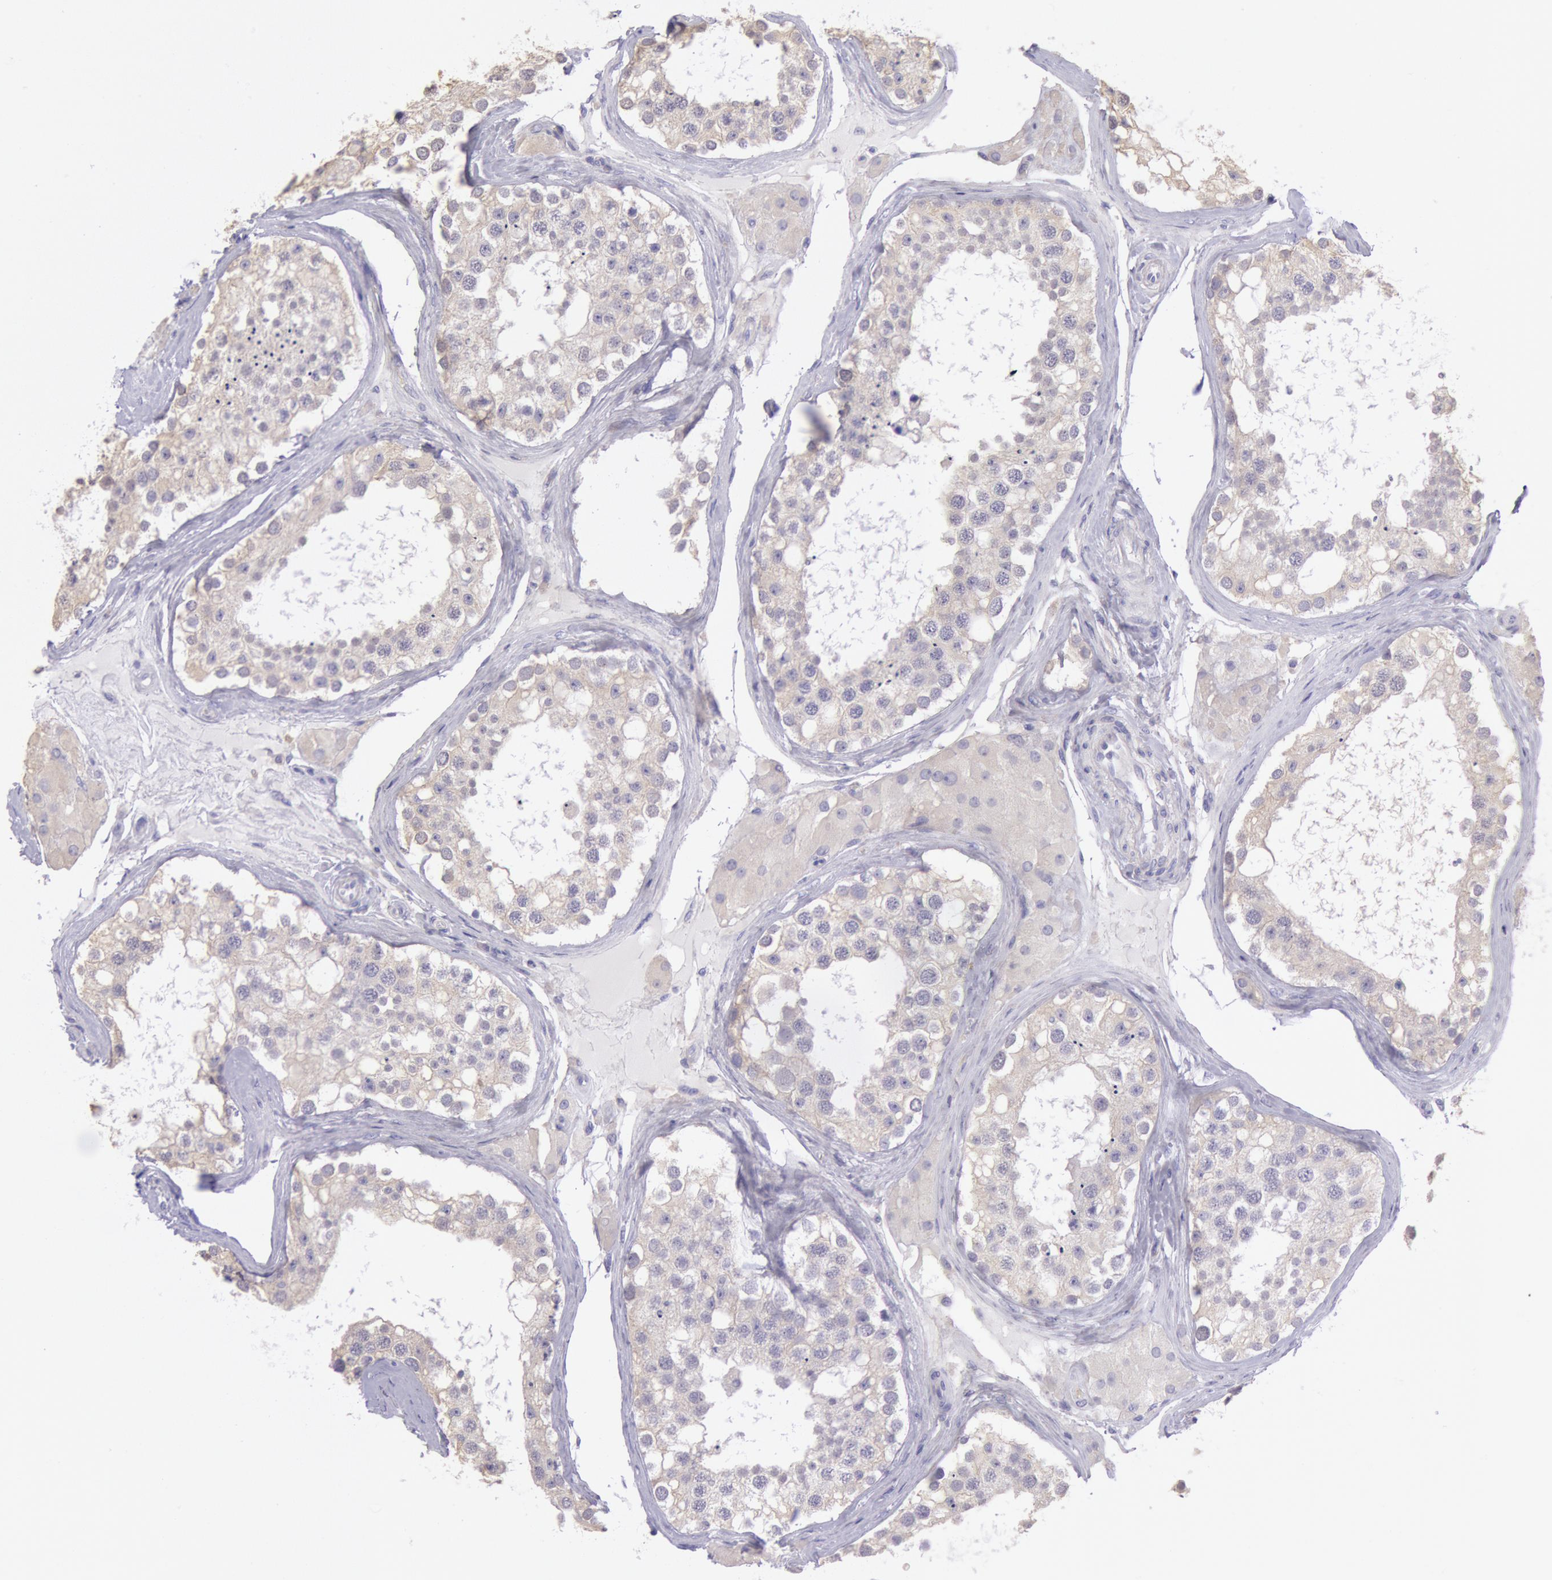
{"staining": {"intensity": "negative", "quantity": "none", "location": "none"}, "tissue": "testis", "cell_type": "Cells in seminiferous ducts", "image_type": "normal", "snomed": [{"axis": "morphology", "description": "Normal tissue, NOS"}, {"axis": "topography", "description": "Testis"}], "caption": "The image shows no staining of cells in seminiferous ducts in benign testis. Brightfield microscopy of immunohistochemistry stained with DAB (3,3'-diaminobenzidine) (brown) and hematoxylin (blue), captured at high magnification.", "gene": "MYH1", "patient": {"sex": "male", "age": 68}}